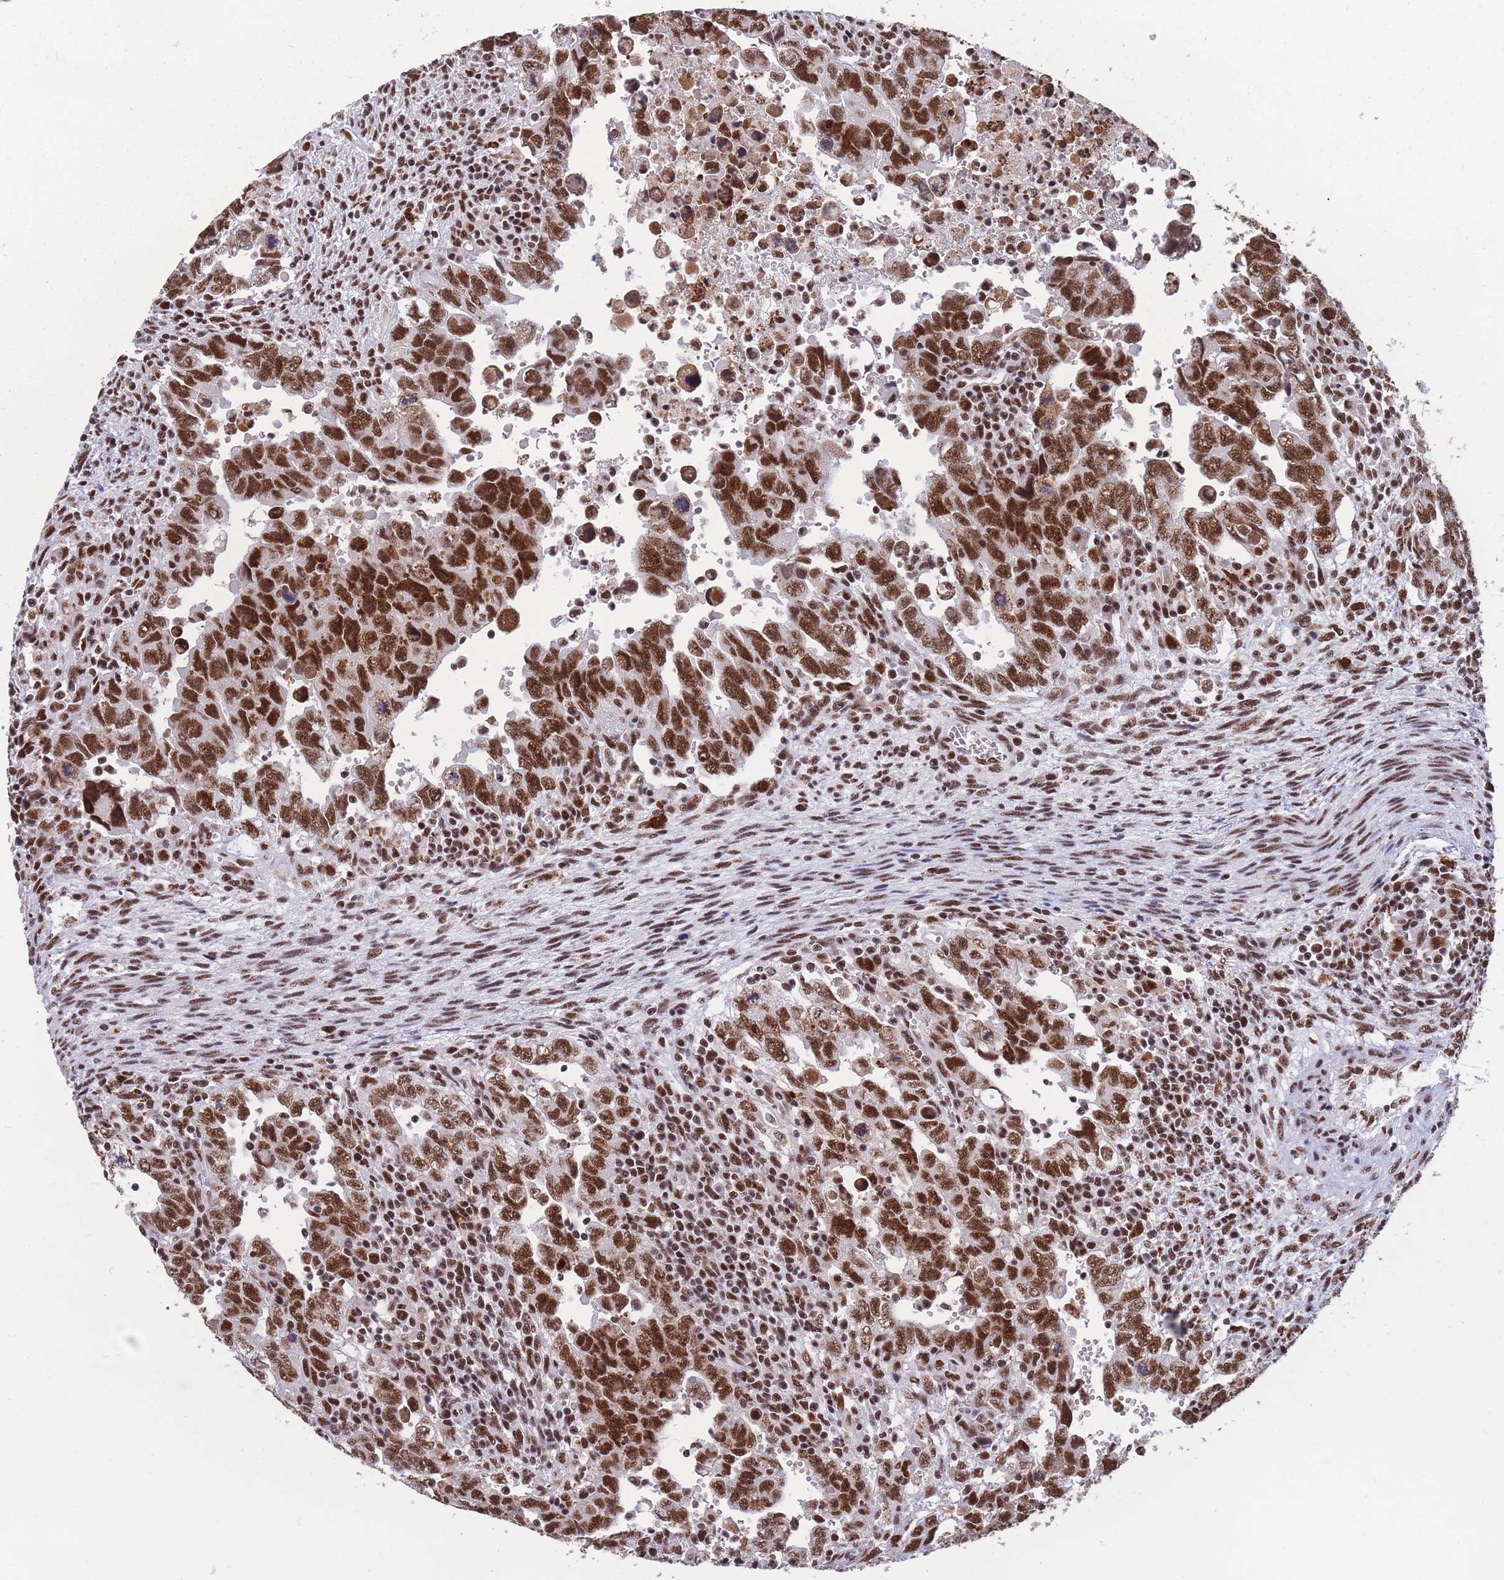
{"staining": {"intensity": "strong", "quantity": ">75%", "location": "nuclear"}, "tissue": "testis cancer", "cell_type": "Tumor cells", "image_type": "cancer", "snomed": [{"axis": "morphology", "description": "Carcinoma, Embryonal, NOS"}, {"axis": "topography", "description": "Testis"}], "caption": "An image showing strong nuclear positivity in about >75% of tumor cells in testis cancer, as visualized by brown immunohistochemical staining.", "gene": "PRPF19", "patient": {"sex": "male", "age": 28}}